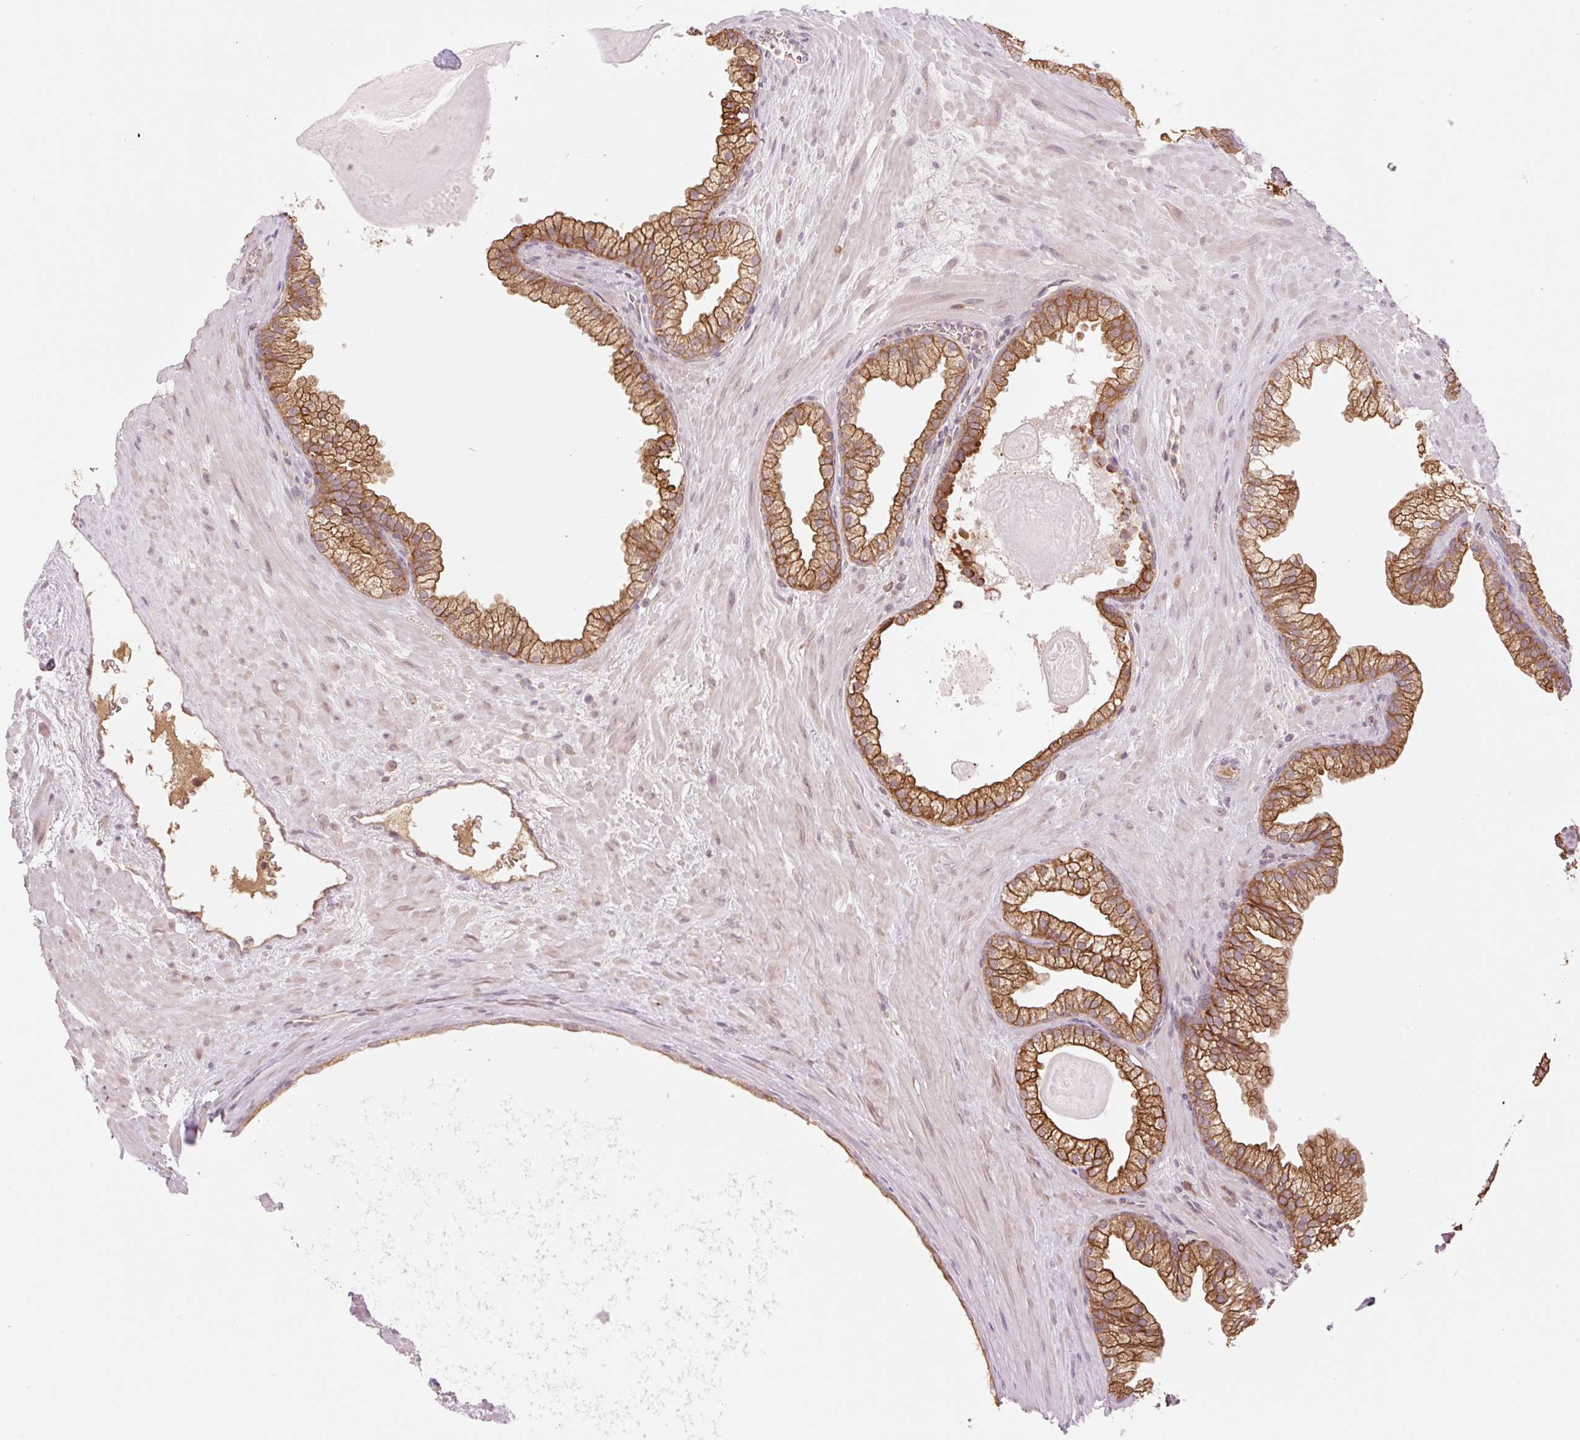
{"staining": {"intensity": "strong", "quantity": ">75%", "location": "cytoplasmic/membranous"}, "tissue": "prostate", "cell_type": "Glandular cells", "image_type": "normal", "snomed": [{"axis": "morphology", "description": "Normal tissue, NOS"}, {"axis": "topography", "description": "Prostate"}, {"axis": "topography", "description": "Peripheral nerve tissue"}], "caption": "The immunohistochemical stain highlights strong cytoplasmic/membranous expression in glandular cells of normal prostate. Nuclei are stained in blue.", "gene": "YJU2B", "patient": {"sex": "male", "age": 61}}